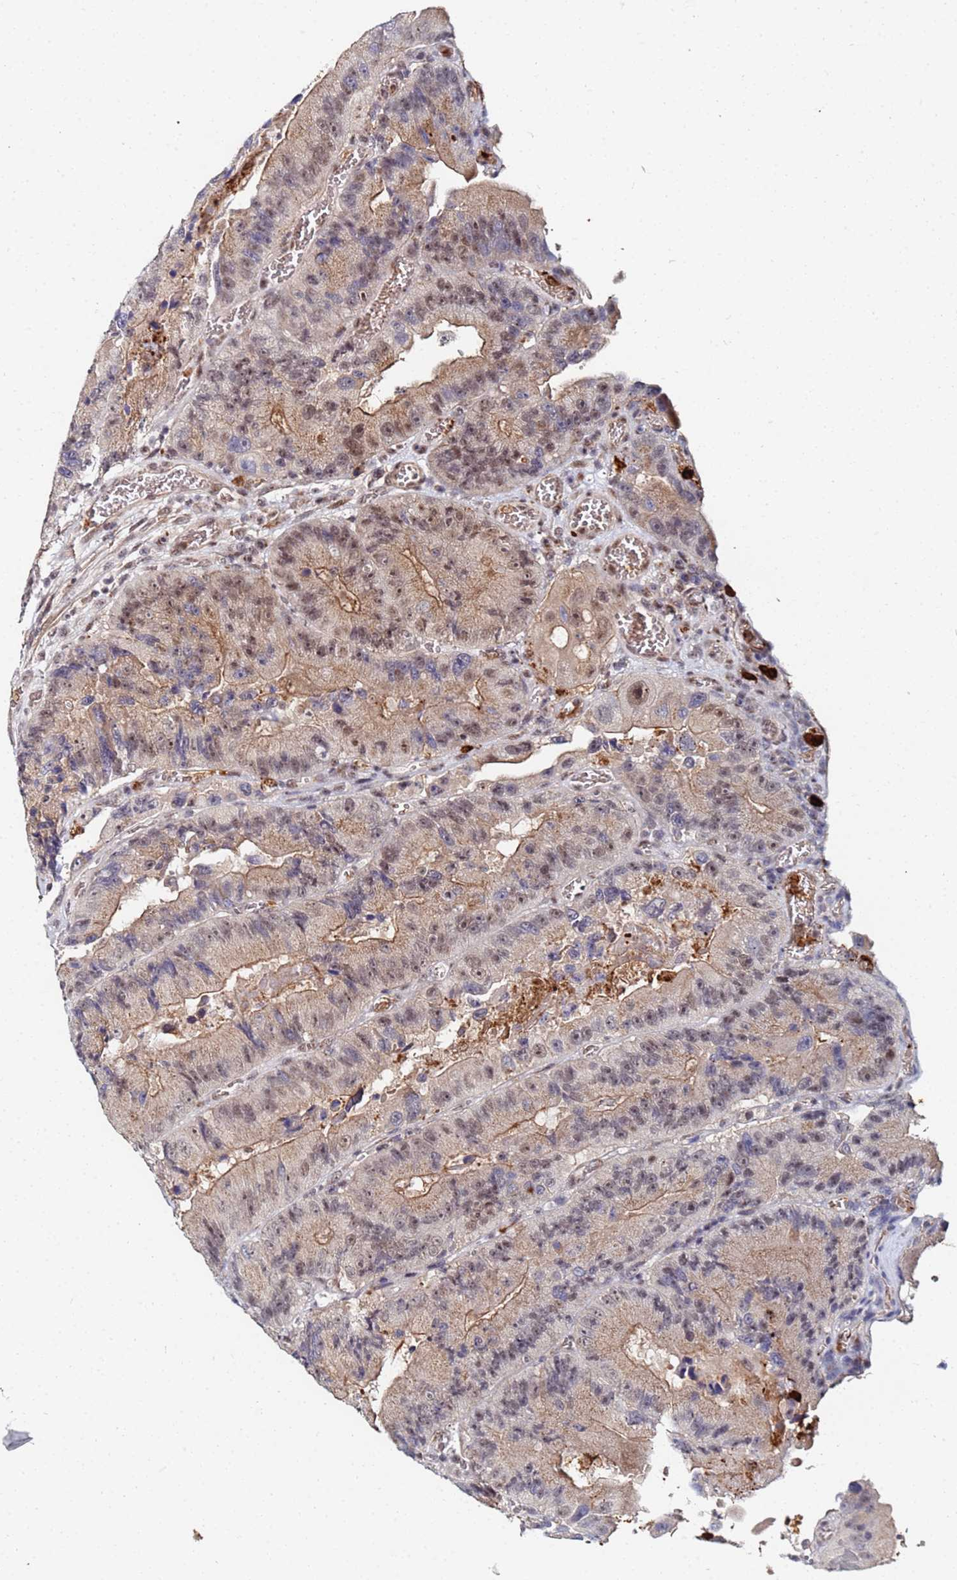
{"staining": {"intensity": "weak", "quantity": "25%-75%", "location": "cytoplasmic/membranous"}, "tissue": "colorectal cancer", "cell_type": "Tumor cells", "image_type": "cancer", "snomed": [{"axis": "morphology", "description": "Adenocarcinoma, NOS"}, {"axis": "topography", "description": "Colon"}], "caption": "Immunohistochemistry of human colorectal cancer exhibits low levels of weak cytoplasmic/membranous expression in approximately 25%-75% of tumor cells.", "gene": "MTCL1", "patient": {"sex": "female", "age": 86}}